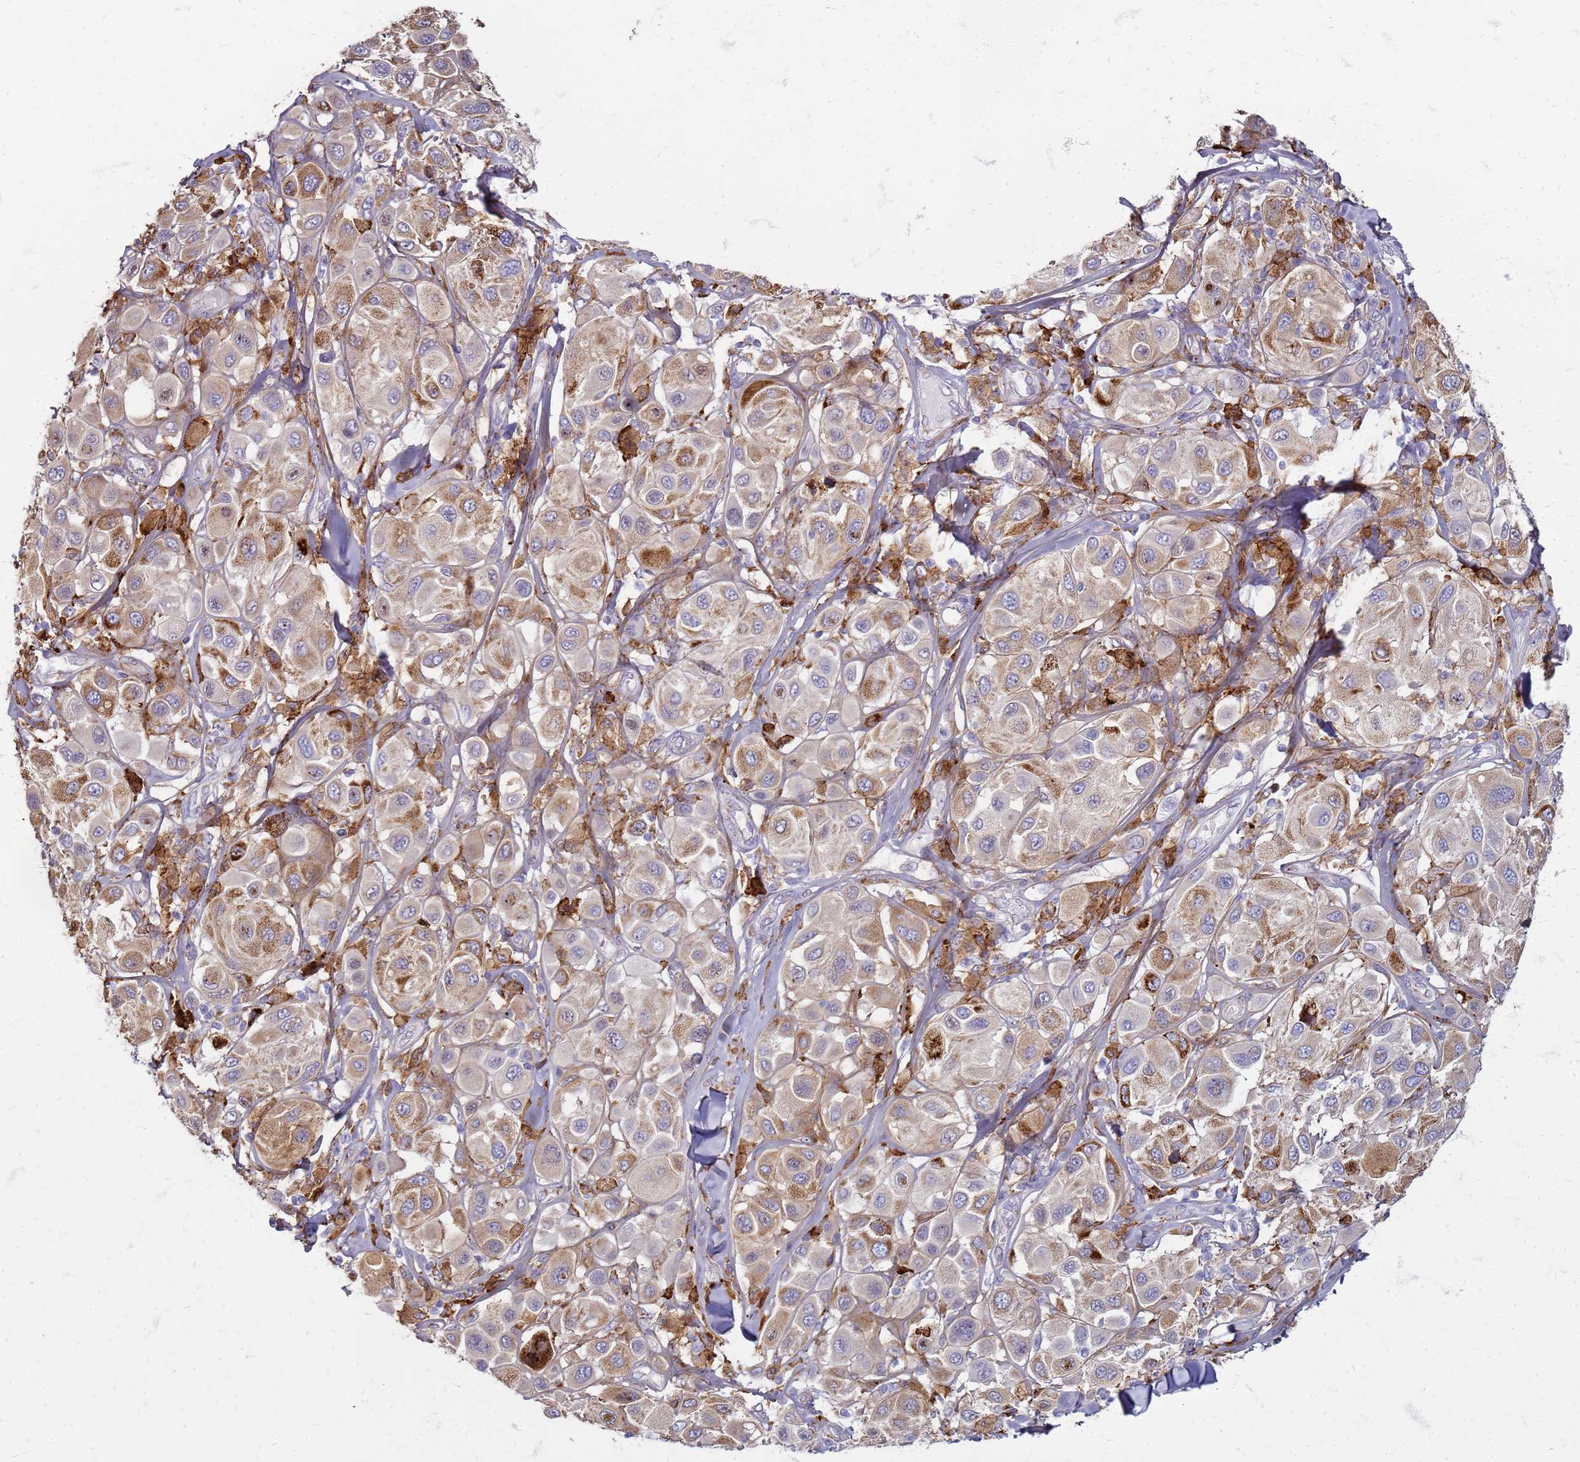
{"staining": {"intensity": "moderate", "quantity": "25%-75%", "location": "cytoplasmic/membranous"}, "tissue": "melanoma", "cell_type": "Tumor cells", "image_type": "cancer", "snomed": [{"axis": "morphology", "description": "Malignant melanoma, Metastatic site"}, {"axis": "topography", "description": "Skin"}], "caption": "Malignant melanoma (metastatic site) was stained to show a protein in brown. There is medium levels of moderate cytoplasmic/membranous positivity in approximately 25%-75% of tumor cells.", "gene": "PDK3", "patient": {"sex": "male", "age": 41}}